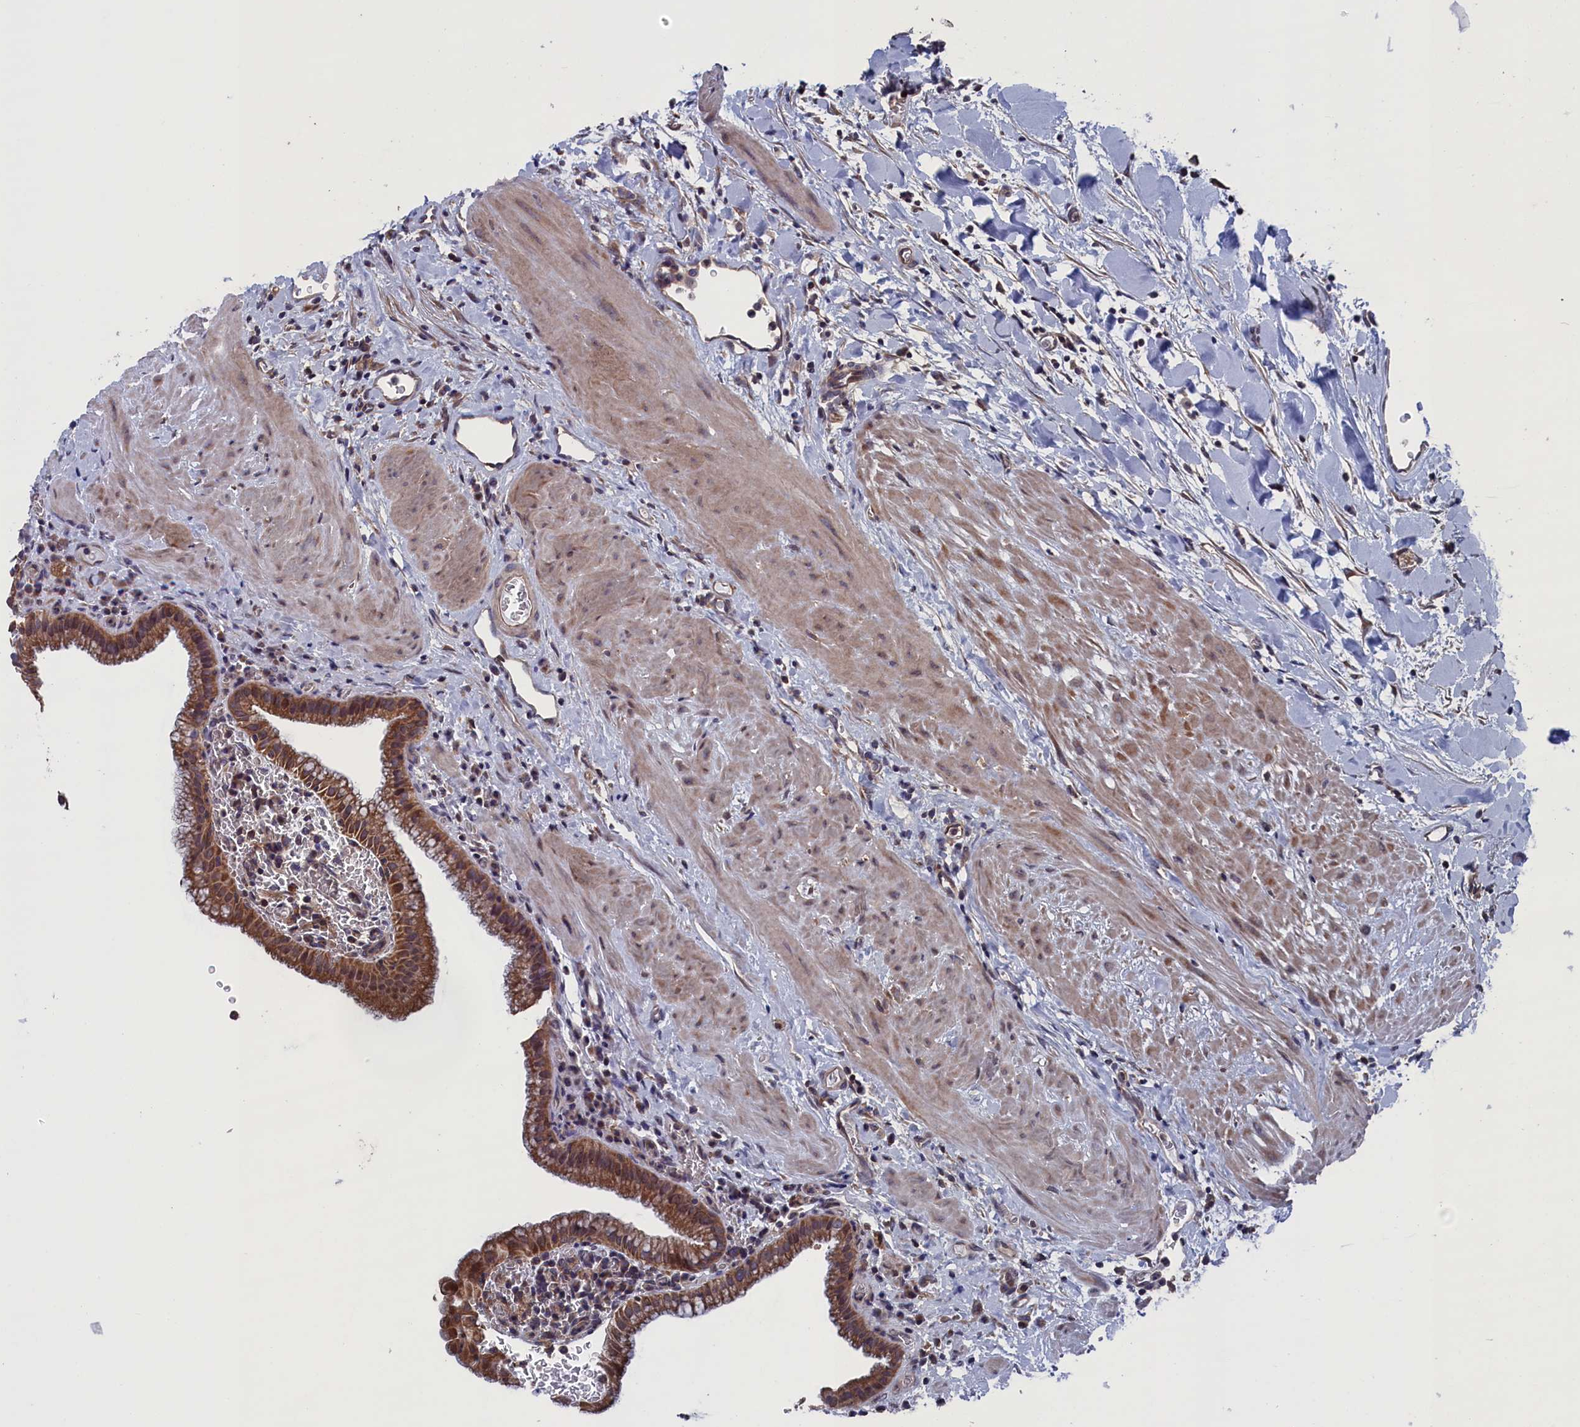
{"staining": {"intensity": "moderate", "quantity": ">75%", "location": "cytoplasmic/membranous"}, "tissue": "gallbladder", "cell_type": "Glandular cells", "image_type": "normal", "snomed": [{"axis": "morphology", "description": "Normal tissue, NOS"}, {"axis": "topography", "description": "Gallbladder"}], "caption": "Immunohistochemistry (IHC) (DAB (3,3'-diaminobenzidine)) staining of benign human gallbladder demonstrates moderate cytoplasmic/membranous protein staining in about >75% of glandular cells. The protein is stained brown, and the nuclei are stained in blue (DAB (3,3'-diaminobenzidine) IHC with brightfield microscopy, high magnification).", "gene": "SPATA13", "patient": {"sex": "male", "age": 78}}